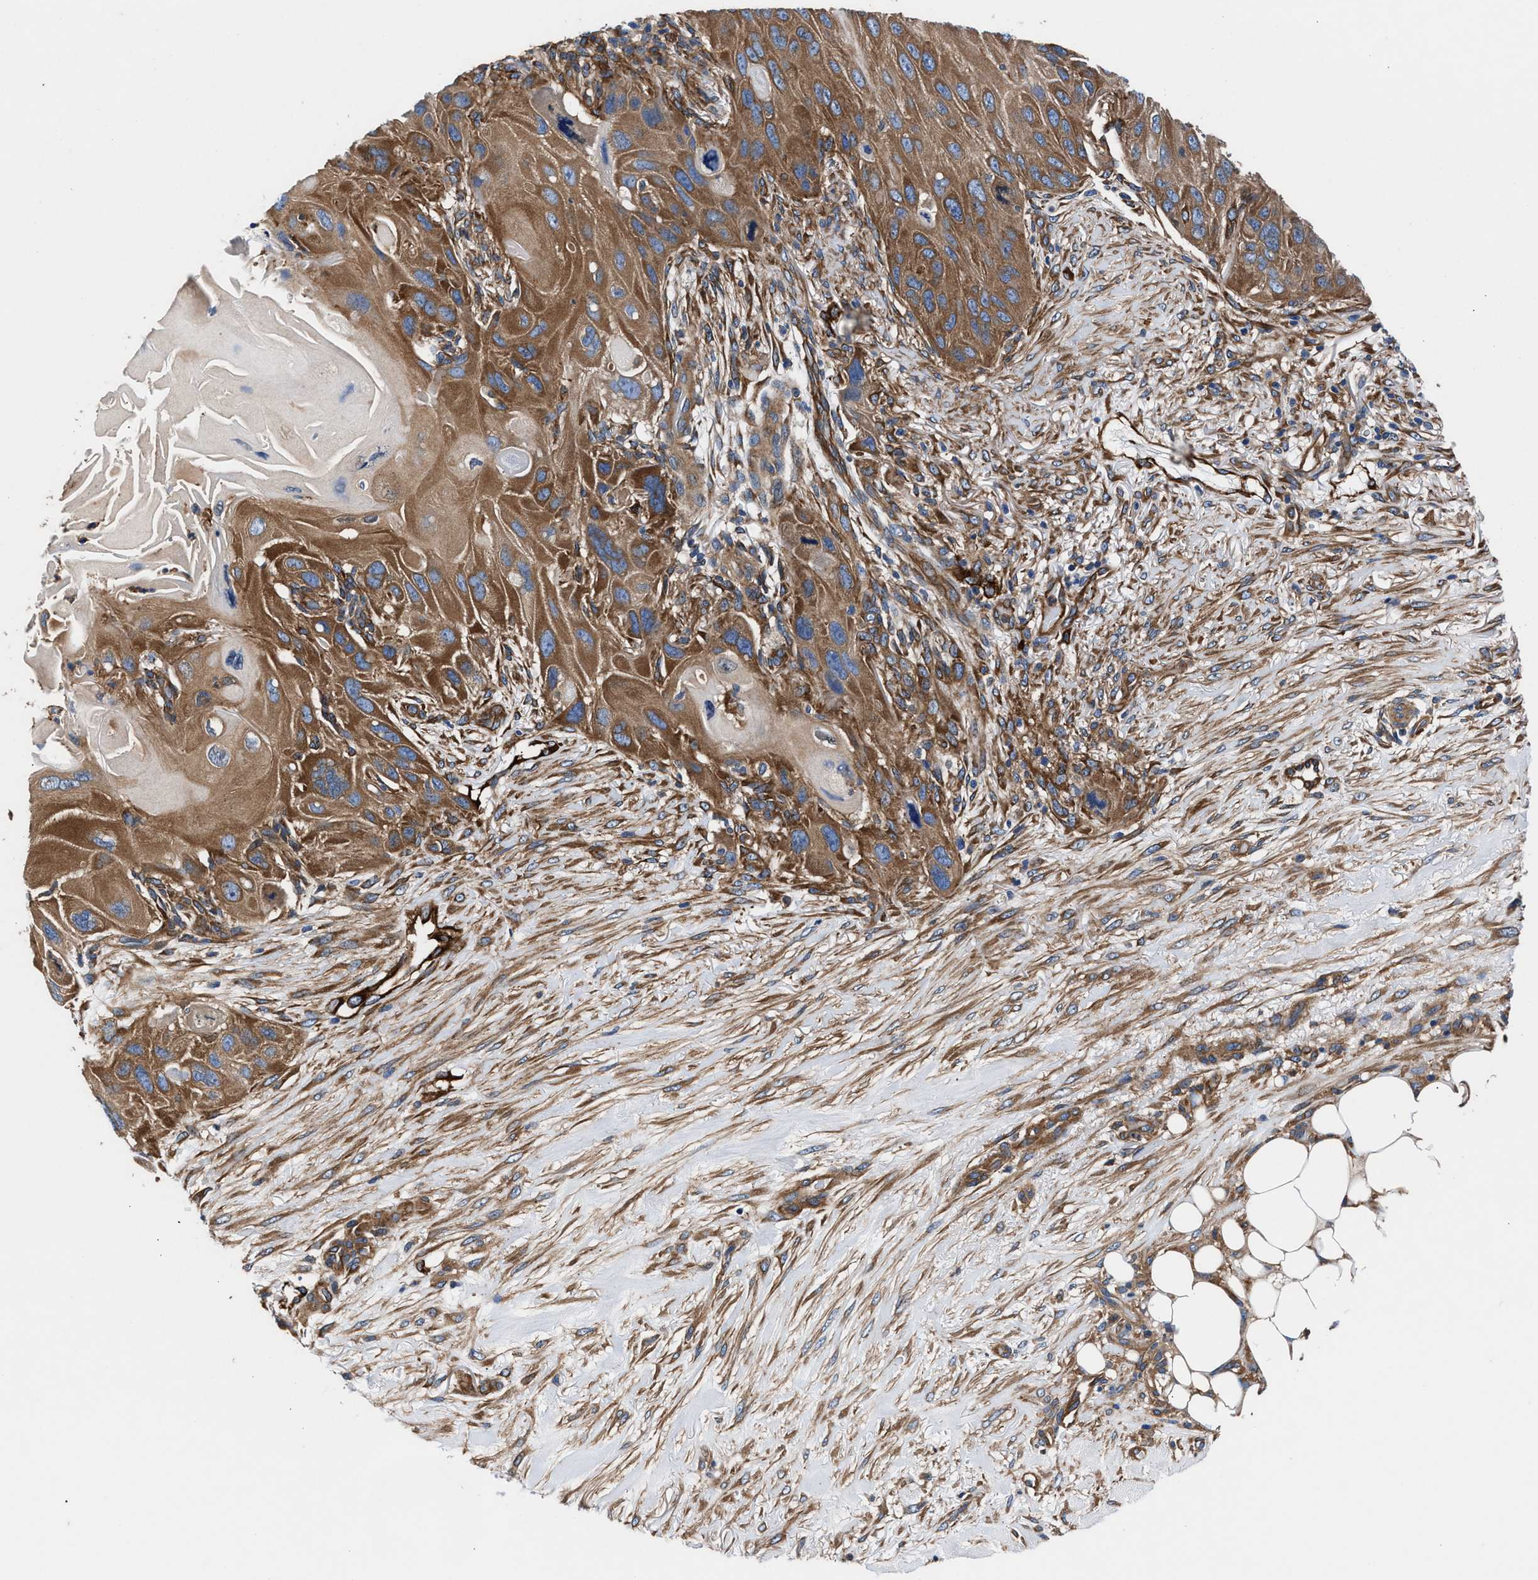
{"staining": {"intensity": "strong", "quantity": ">75%", "location": "cytoplasmic/membranous"}, "tissue": "skin cancer", "cell_type": "Tumor cells", "image_type": "cancer", "snomed": [{"axis": "morphology", "description": "Squamous cell carcinoma, NOS"}, {"axis": "topography", "description": "Skin"}], "caption": "A histopathology image showing strong cytoplasmic/membranous staining in approximately >75% of tumor cells in skin cancer, as visualized by brown immunohistochemical staining.", "gene": "SH3GL1", "patient": {"sex": "female", "age": 77}}